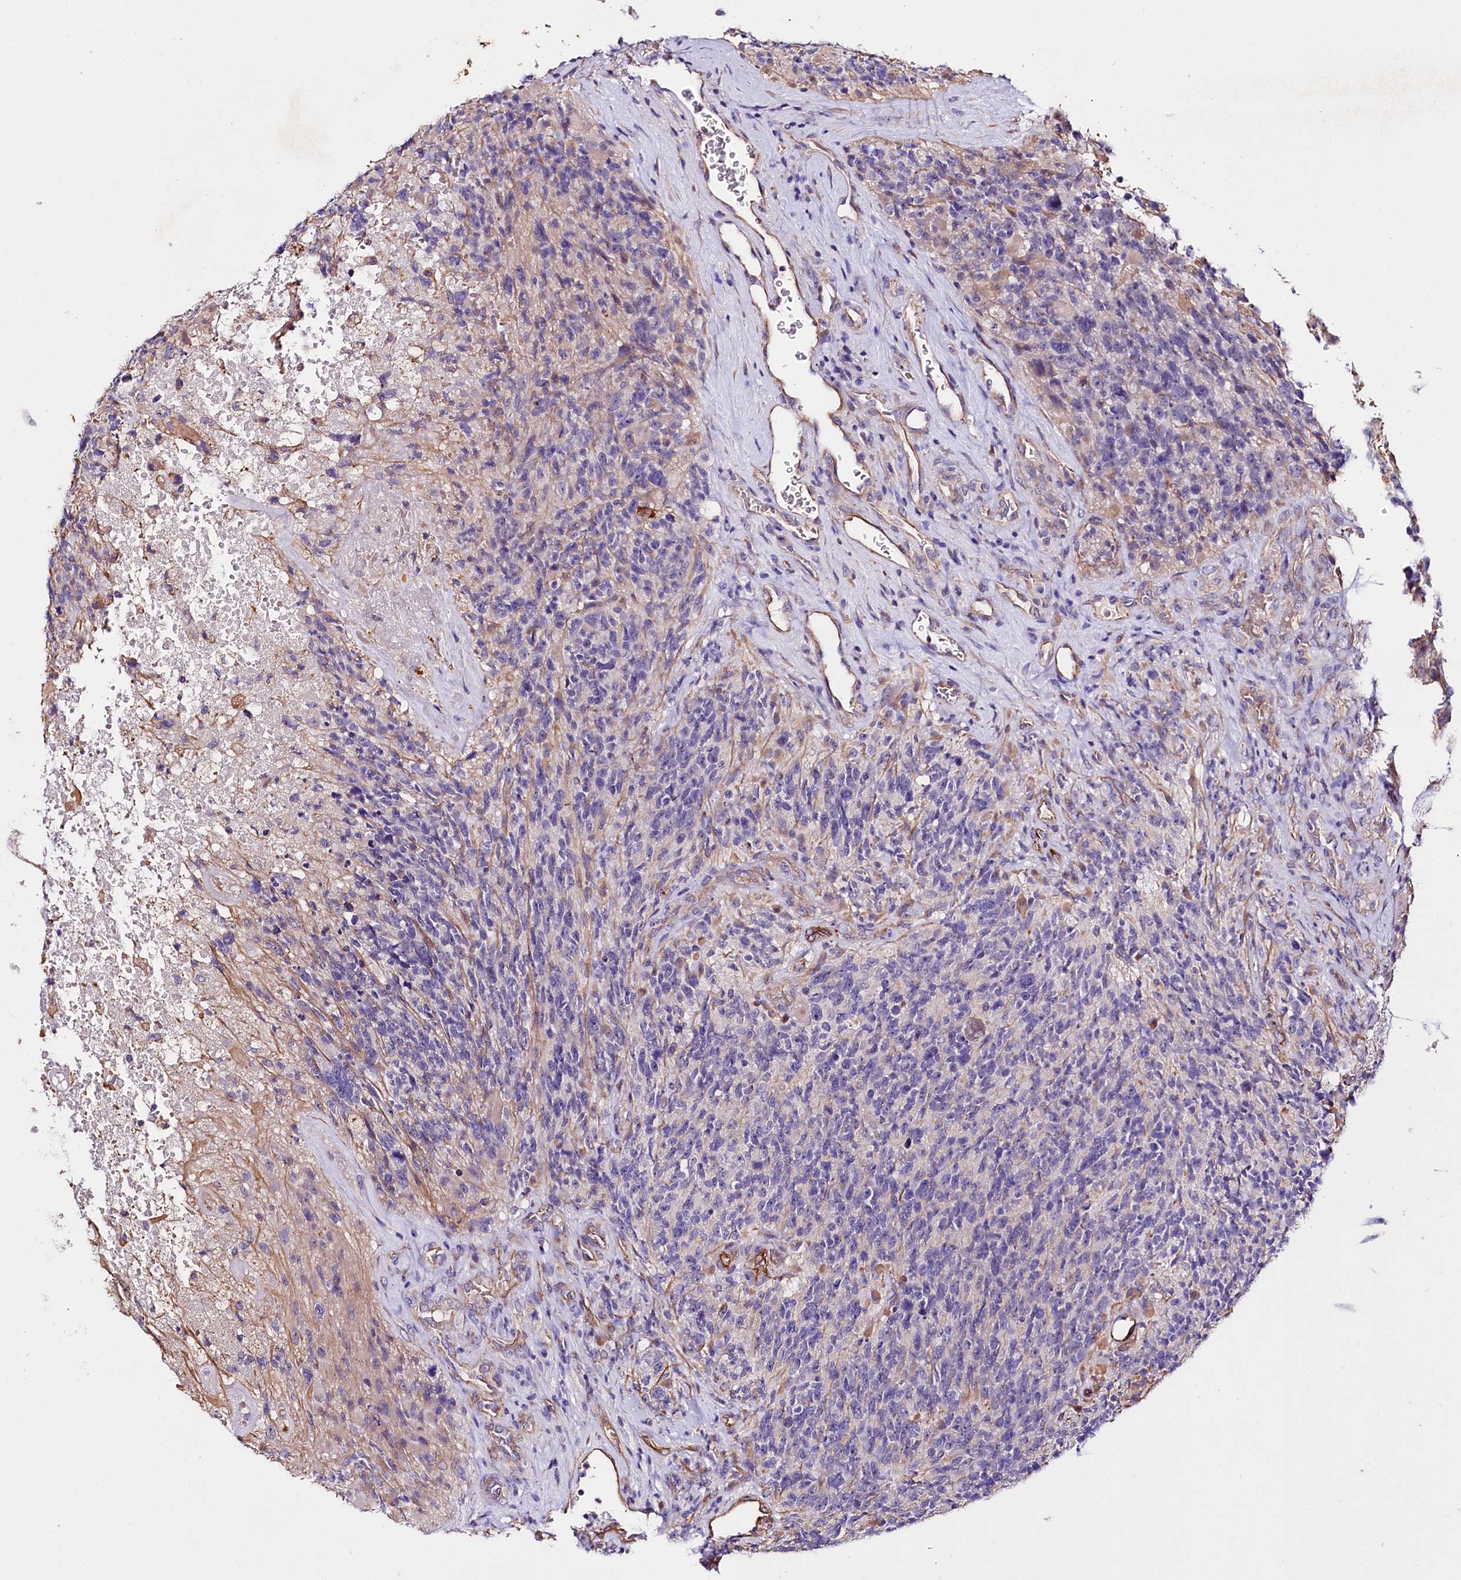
{"staining": {"intensity": "negative", "quantity": "none", "location": "none"}, "tissue": "glioma", "cell_type": "Tumor cells", "image_type": "cancer", "snomed": [{"axis": "morphology", "description": "Glioma, malignant, High grade"}, {"axis": "topography", "description": "Brain"}], "caption": "DAB immunohistochemical staining of human glioma reveals no significant positivity in tumor cells. (Brightfield microscopy of DAB (3,3'-diaminobenzidine) immunohistochemistry (IHC) at high magnification).", "gene": "SLC7A1", "patient": {"sex": "male", "age": 76}}